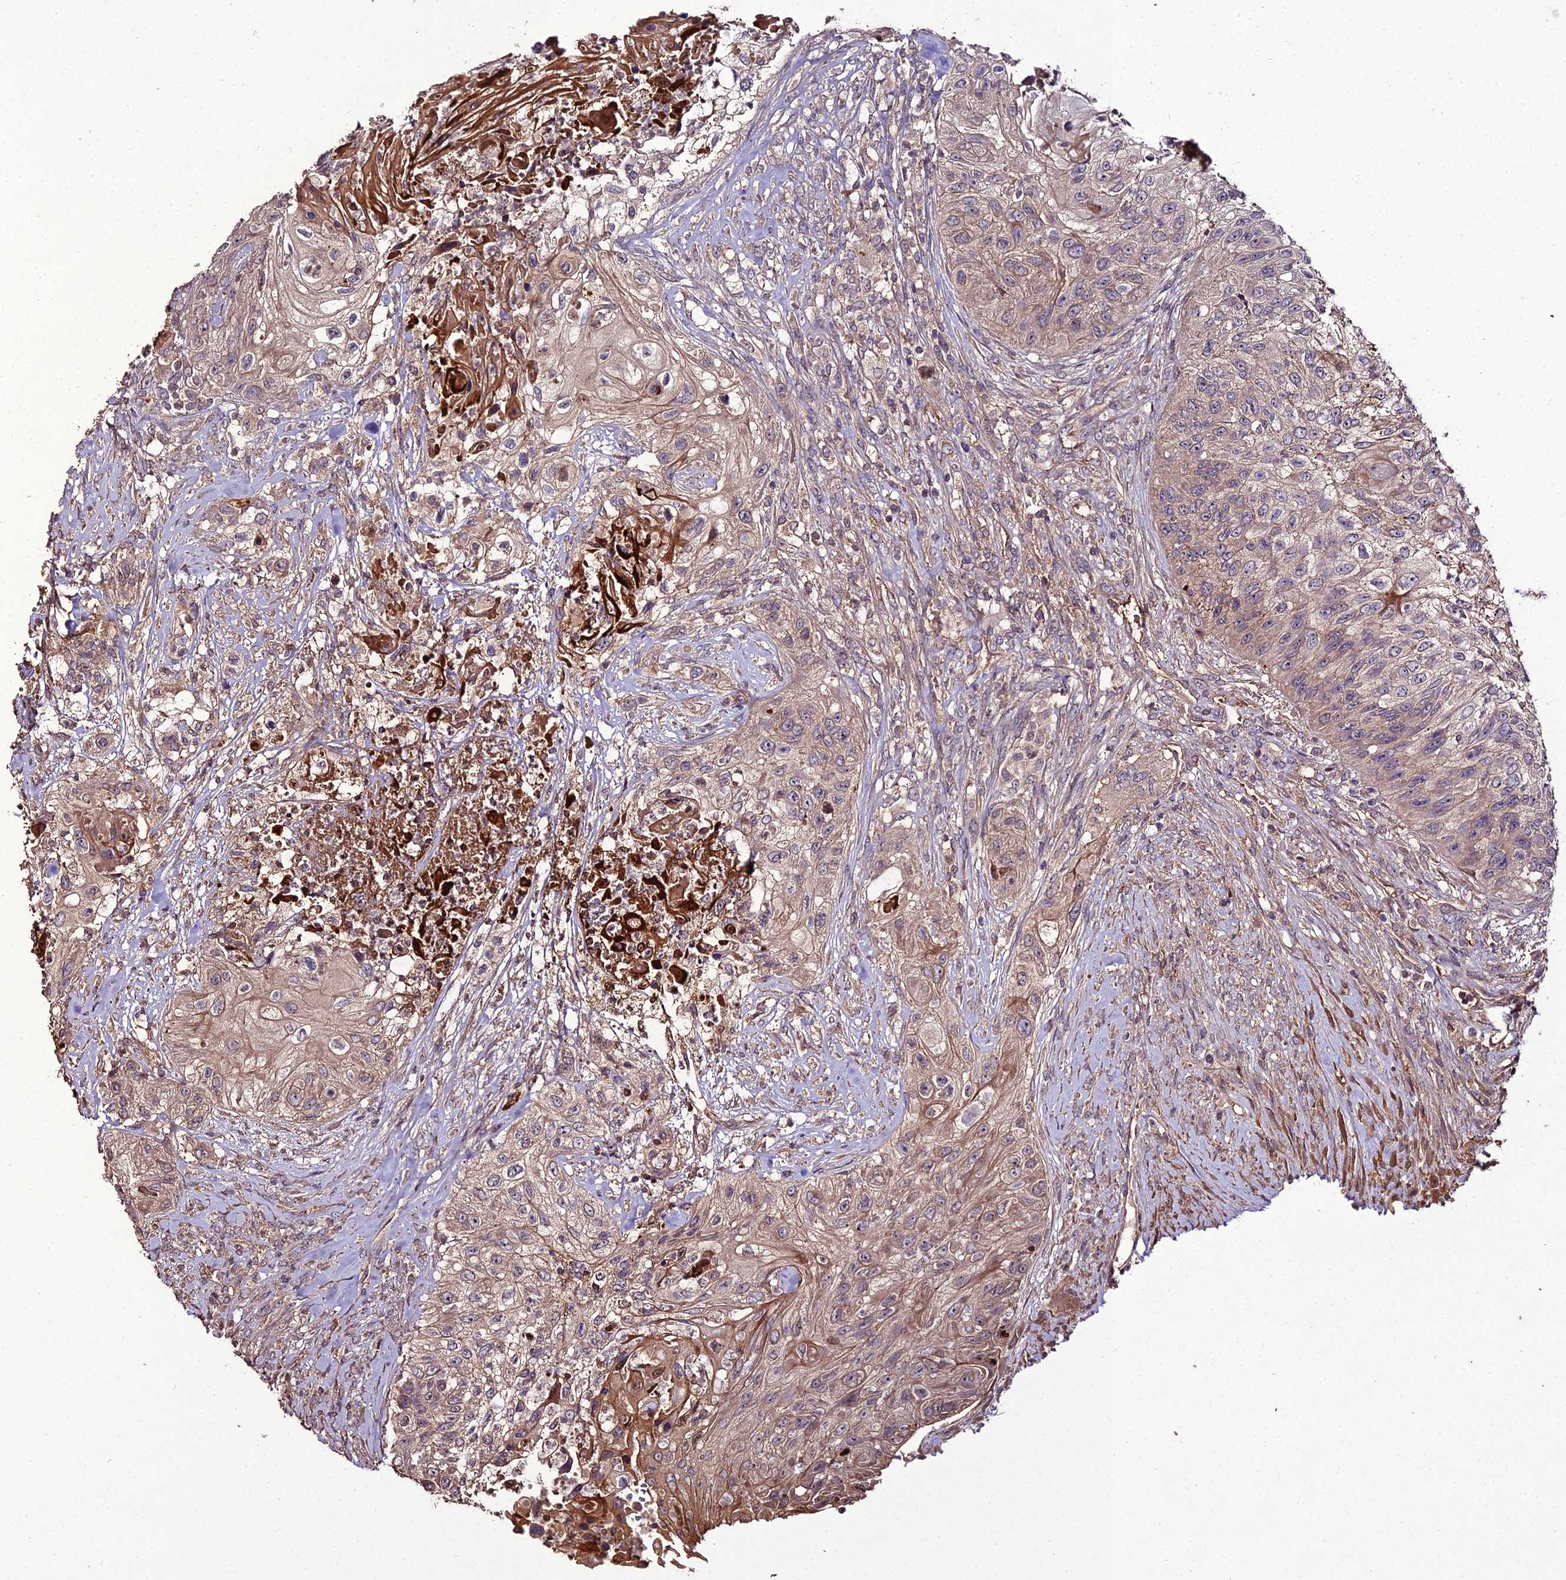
{"staining": {"intensity": "weak", "quantity": "<25%", "location": "cytoplasmic/membranous"}, "tissue": "urothelial cancer", "cell_type": "Tumor cells", "image_type": "cancer", "snomed": [{"axis": "morphology", "description": "Urothelial carcinoma, High grade"}, {"axis": "topography", "description": "Urinary bladder"}], "caption": "Immunohistochemistry (IHC) photomicrograph of urothelial carcinoma (high-grade) stained for a protein (brown), which exhibits no positivity in tumor cells.", "gene": "KCTD16", "patient": {"sex": "female", "age": 60}}